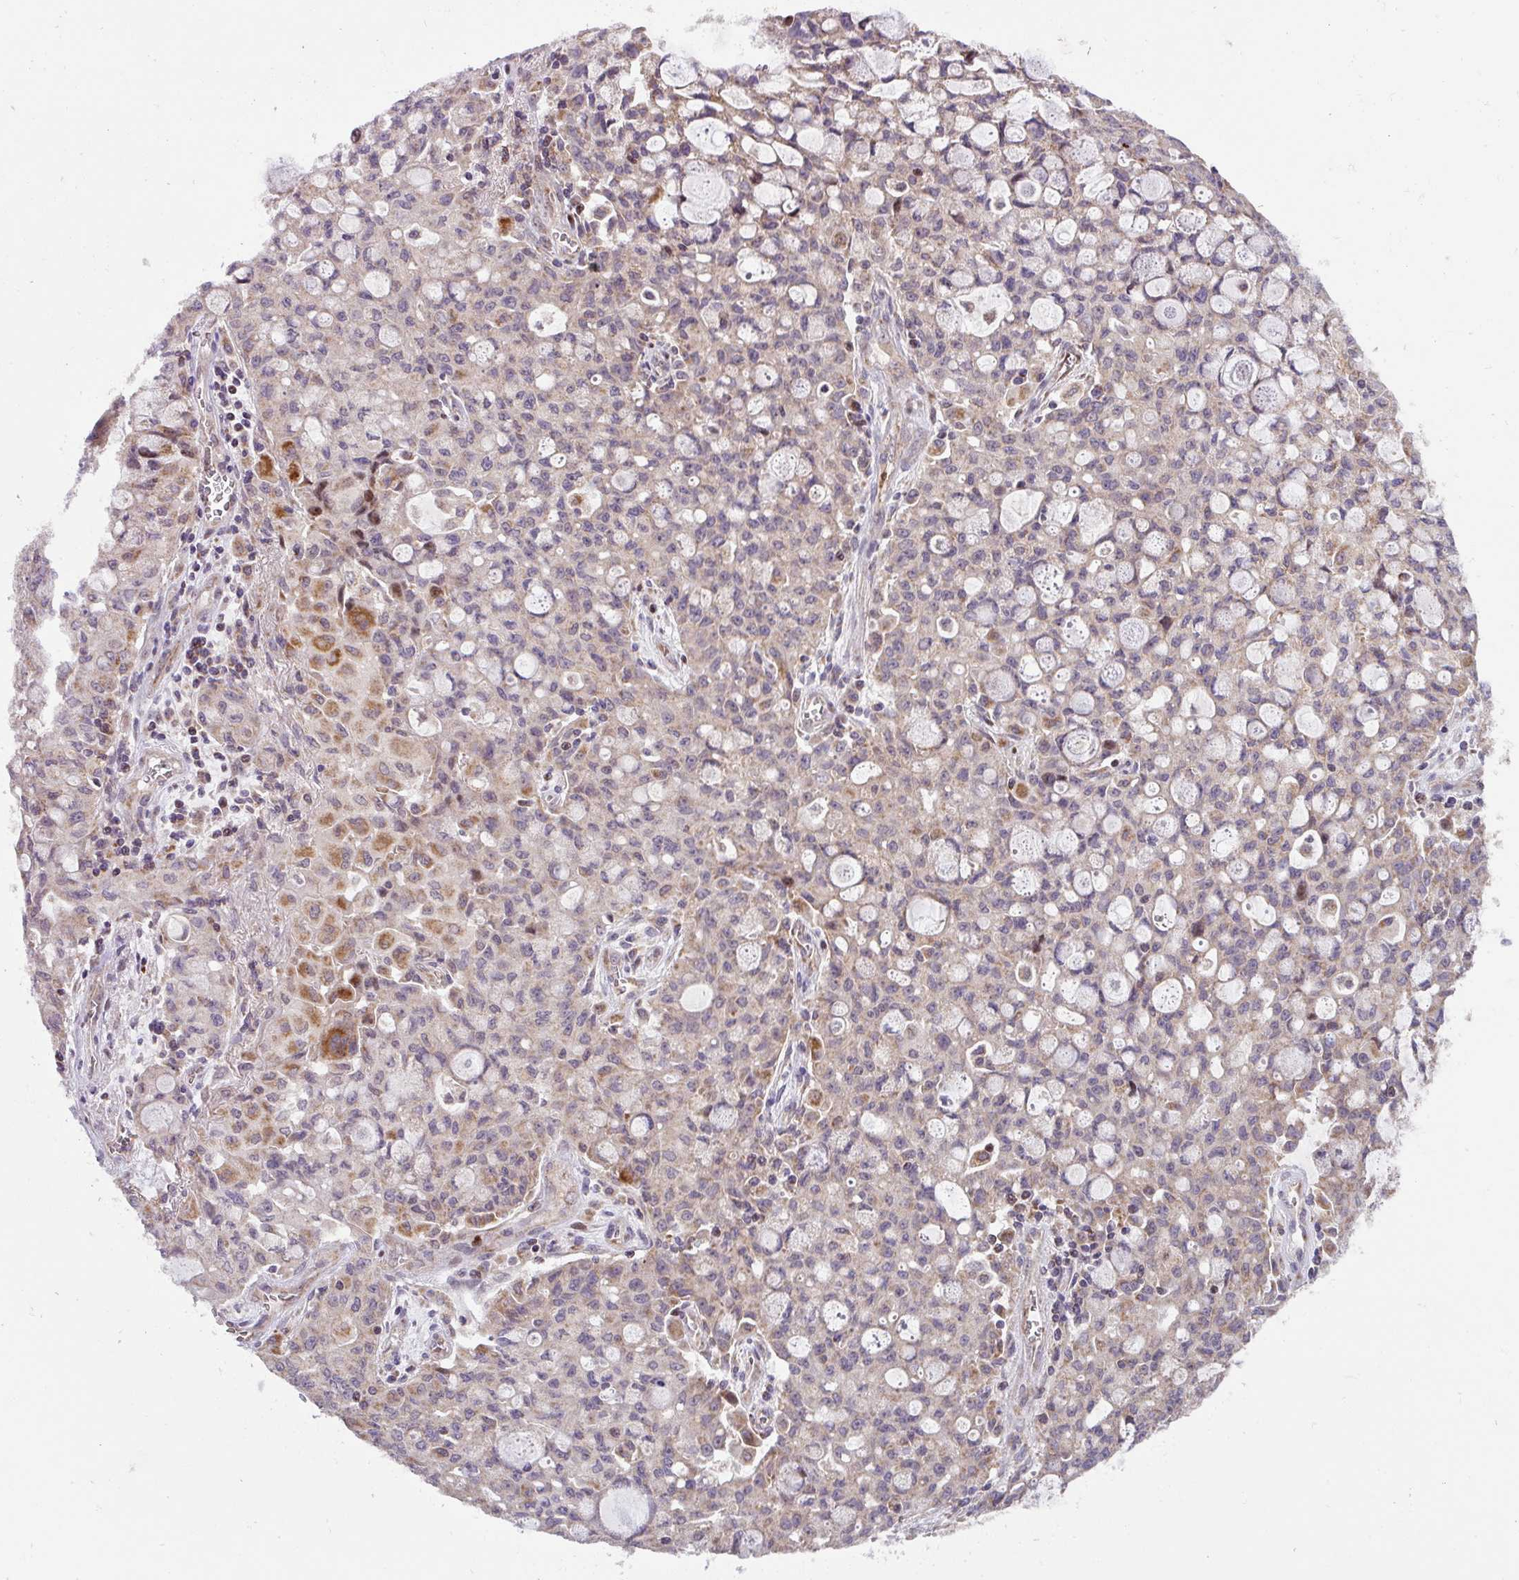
{"staining": {"intensity": "moderate", "quantity": "<25%", "location": "cytoplasmic/membranous"}, "tissue": "lung cancer", "cell_type": "Tumor cells", "image_type": "cancer", "snomed": [{"axis": "morphology", "description": "Adenocarcinoma, NOS"}, {"axis": "topography", "description": "Lung"}], "caption": "Tumor cells show low levels of moderate cytoplasmic/membranous positivity in about <25% of cells in adenocarcinoma (lung). The staining was performed using DAB, with brown indicating positive protein expression. Nuclei are stained blue with hematoxylin.", "gene": "SARS2", "patient": {"sex": "female", "age": 44}}